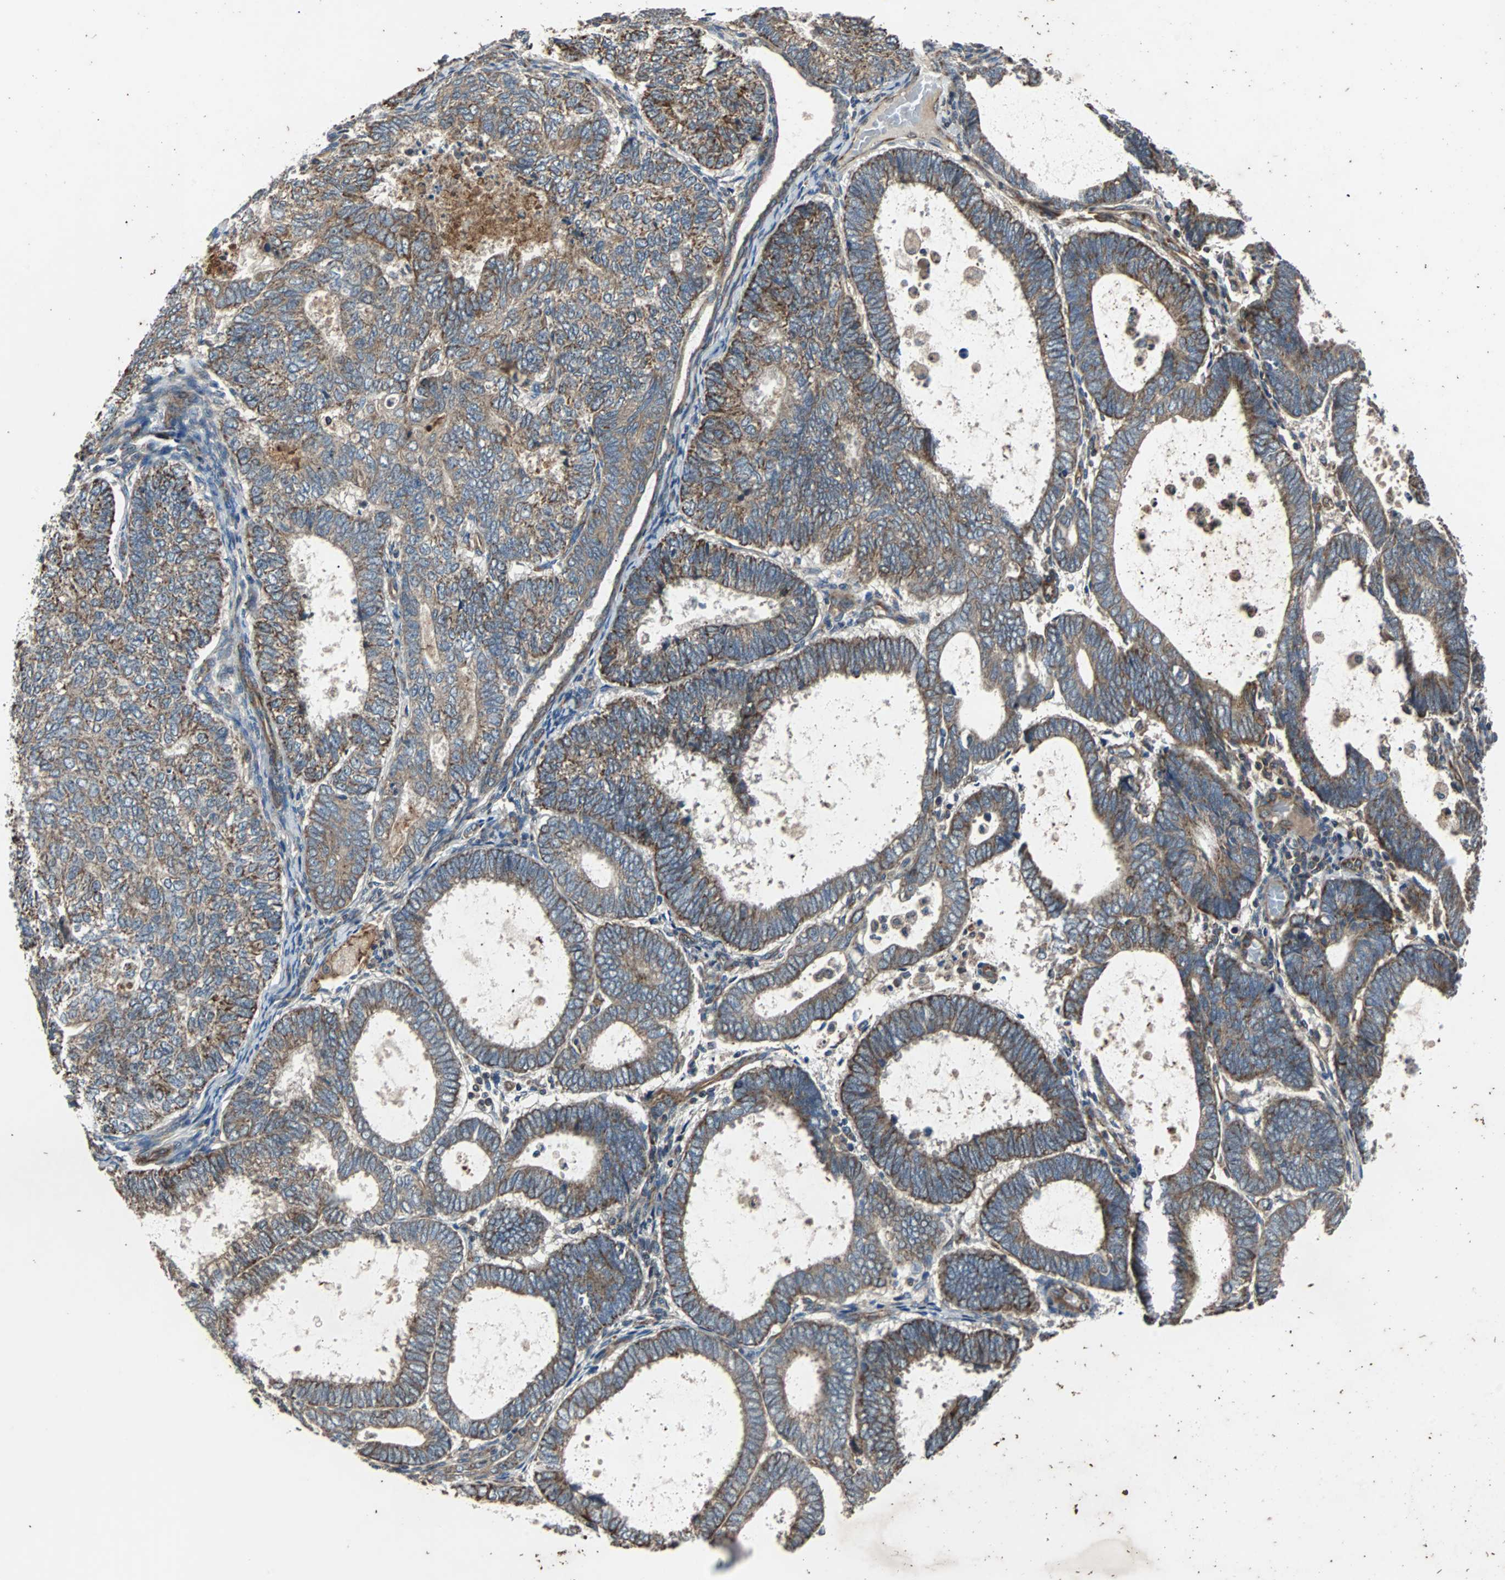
{"staining": {"intensity": "moderate", "quantity": ">75%", "location": "cytoplasmic/membranous"}, "tissue": "endometrial cancer", "cell_type": "Tumor cells", "image_type": "cancer", "snomed": [{"axis": "morphology", "description": "Adenocarcinoma, NOS"}, {"axis": "topography", "description": "Uterus"}], "caption": "Immunohistochemical staining of endometrial cancer (adenocarcinoma) demonstrates medium levels of moderate cytoplasmic/membranous protein expression in about >75% of tumor cells.", "gene": "ACTR3", "patient": {"sex": "female", "age": 60}}